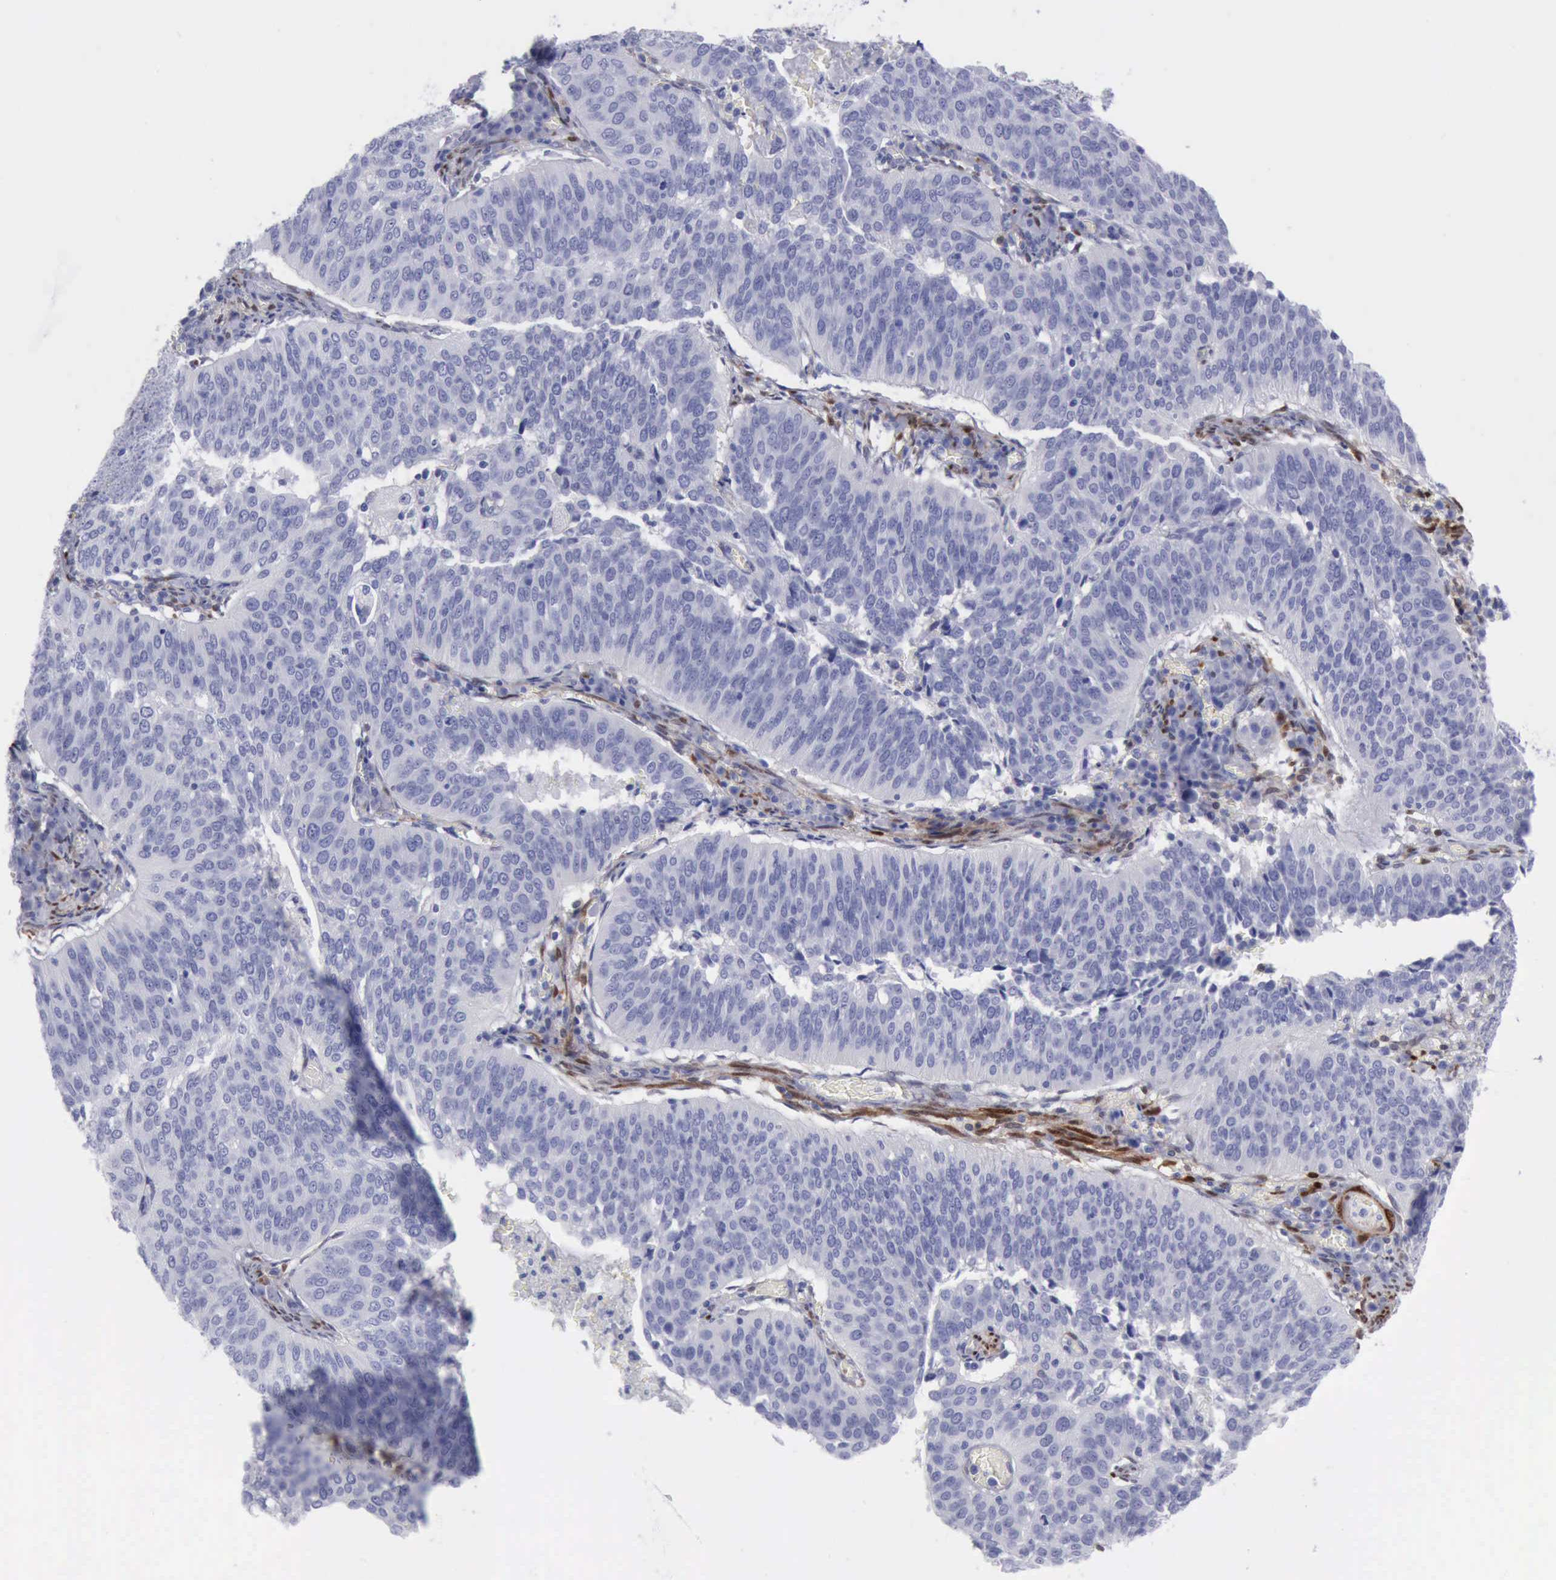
{"staining": {"intensity": "negative", "quantity": "none", "location": "none"}, "tissue": "cervical cancer", "cell_type": "Tumor cells", "image_type": "cancer", "snomed": [{"axis": "morphology", "description": "Squamous cell carcinoma, NOS"}, {"axis": "topography", "description": "Cervix"}], "caption": "IHC photomicrograph of cervical cancer (squamous cell carcinoma) stained for a protein (brown), which displays no positivity in tumor cells.", "gene": "FHL1", "patient": {"sex": "female", "age": 39}}